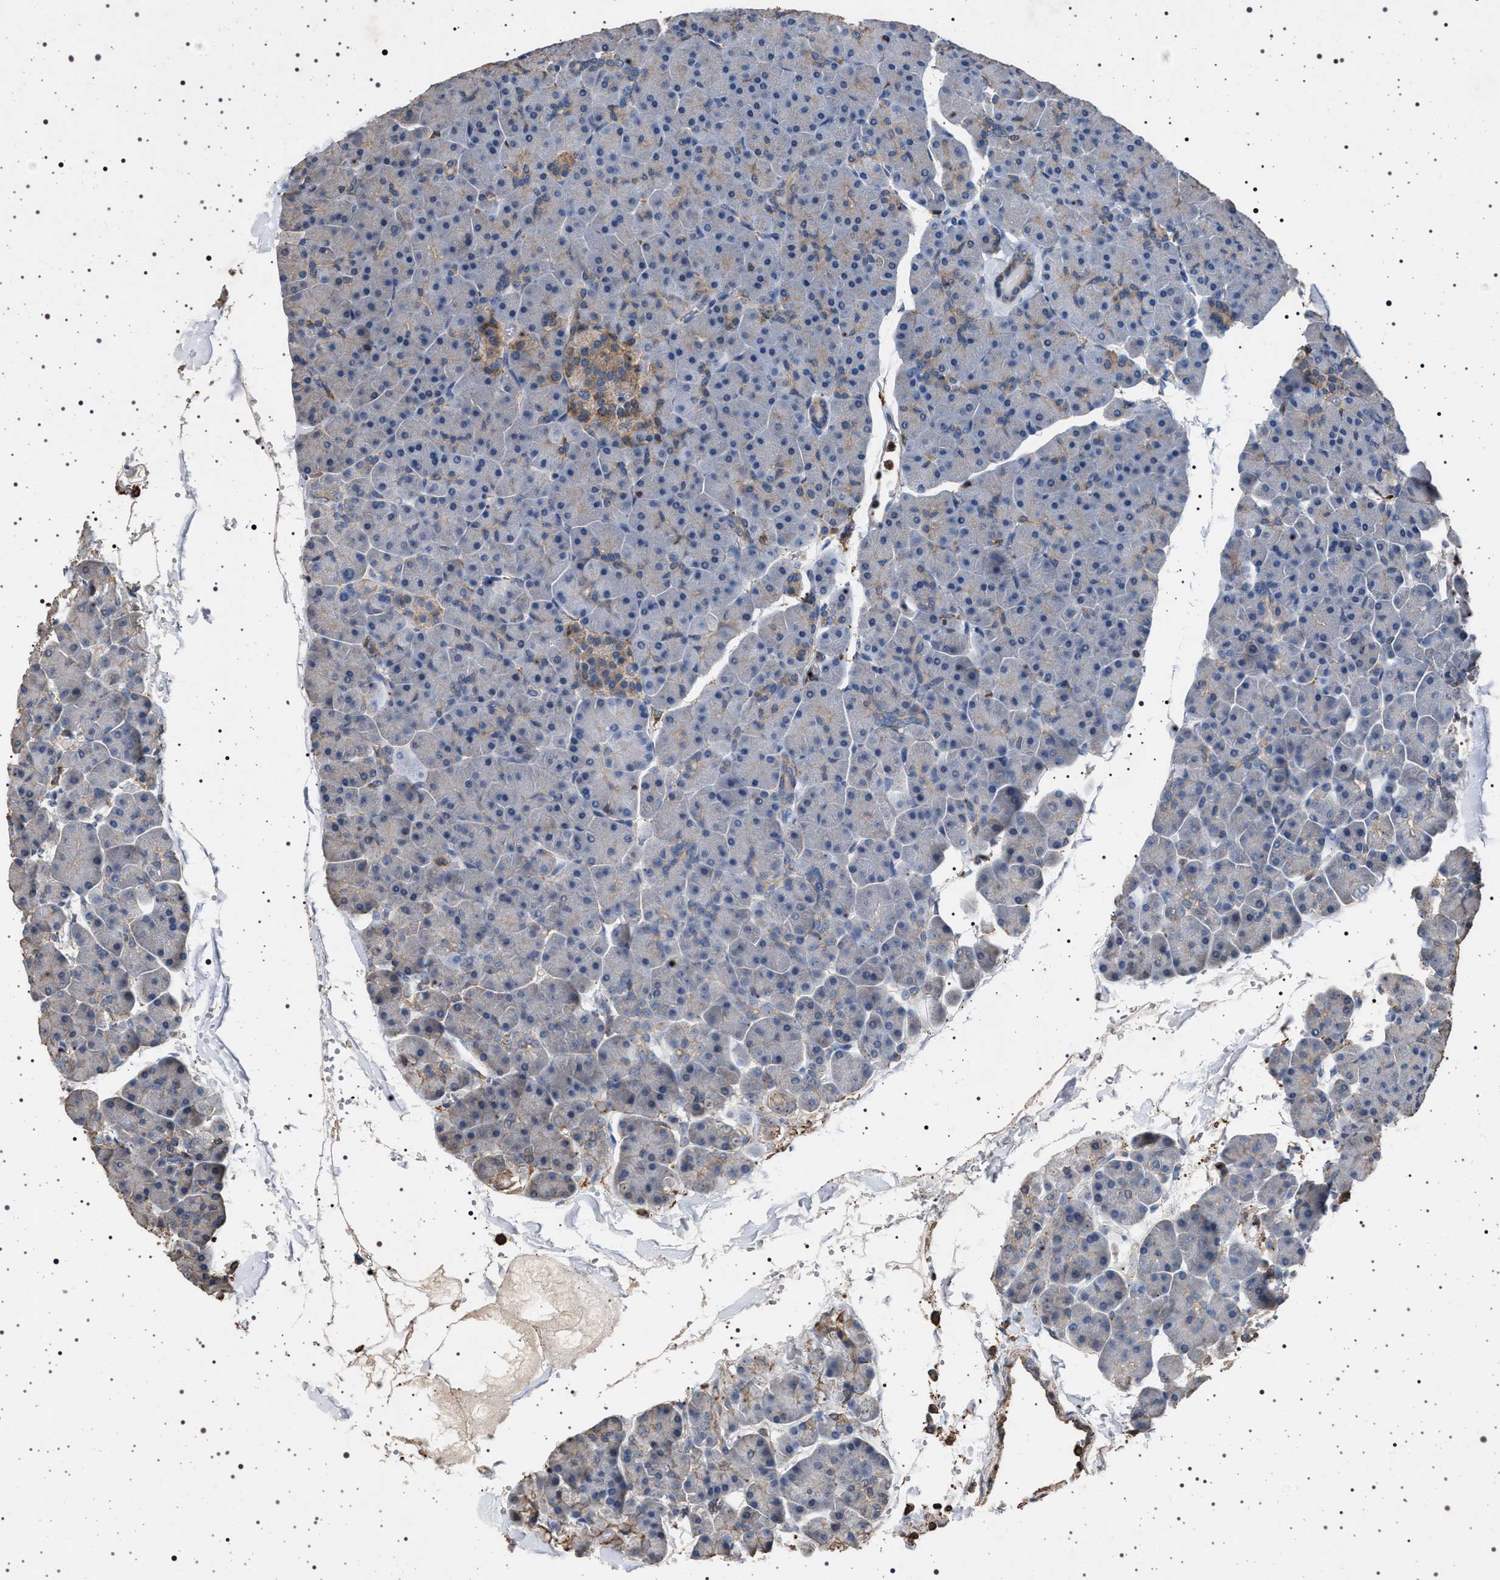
{"staining": {"intensity": "weak", "quantity": "25%-75%", "location": "cytoplasmic/membranous"}, "tissue": "pancreas", "cell_type": "Exocrine glandular cells", "image_type": "normal", "snomed": [{"axis": "morphology", "description": "Normal tissue, NOS"}, {"axis": "topography", "description": "Pancreas"}], "caption": "DAB (3,3'-diaminobenzidine) immunohistochemical staining of normal pancreas exhibits weak cytoplasmic/membranous protein staining in approximately 25%-75% of exocrine glandular cells. (DAB (3,3'-diaminobenzidine) = brown stain, brightfield microscopy at high magnification).", "gene": "SMAP2", "patient": {"sex": "male", "age": 35}}